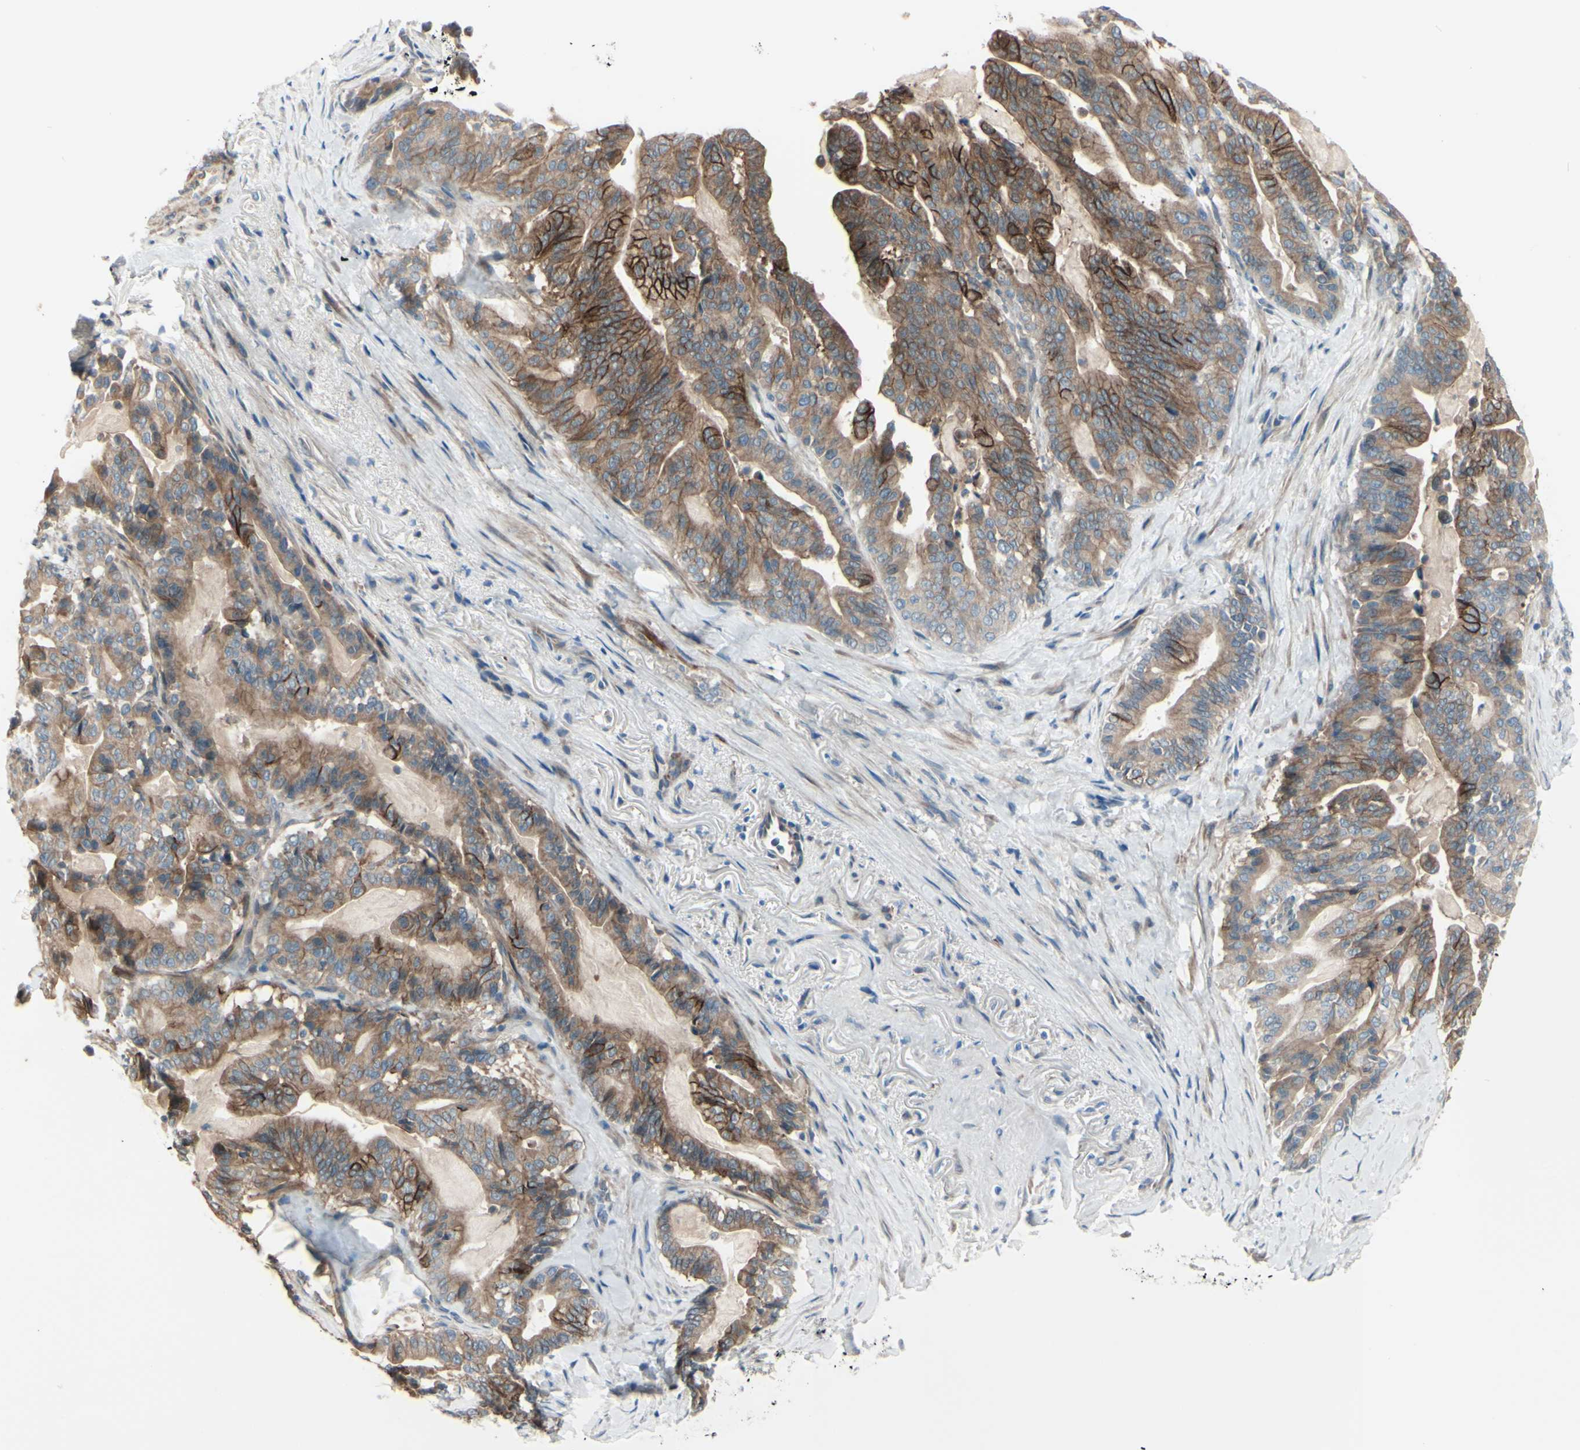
{"staining": {"intensity": "strong", "quantity": ">75%", "location": "cytoplasmic/membranous"}, "tissue": "pancreatic cancer", "cell_type": "Tumor cells", "image_type": "cancer", "snomed": [{"axis": "morphology", "description": "Adenocarcinoma, NOS"}, {"axis": "topography", "description": "Pancreas"}], "caption": "Immunohistochemistry (DAB (3,3'-diaminobenzidine)) staining of human pancreatic cancer (adenocarcinoma) displays strong cytoplasmic/membranous protein positivity in about >75% of tumor cells. Ihc stains the protein in brown and the nuclei are stained blue.", "gene": "LRRK1", "patient": {"sex": "male", "age": 63}}